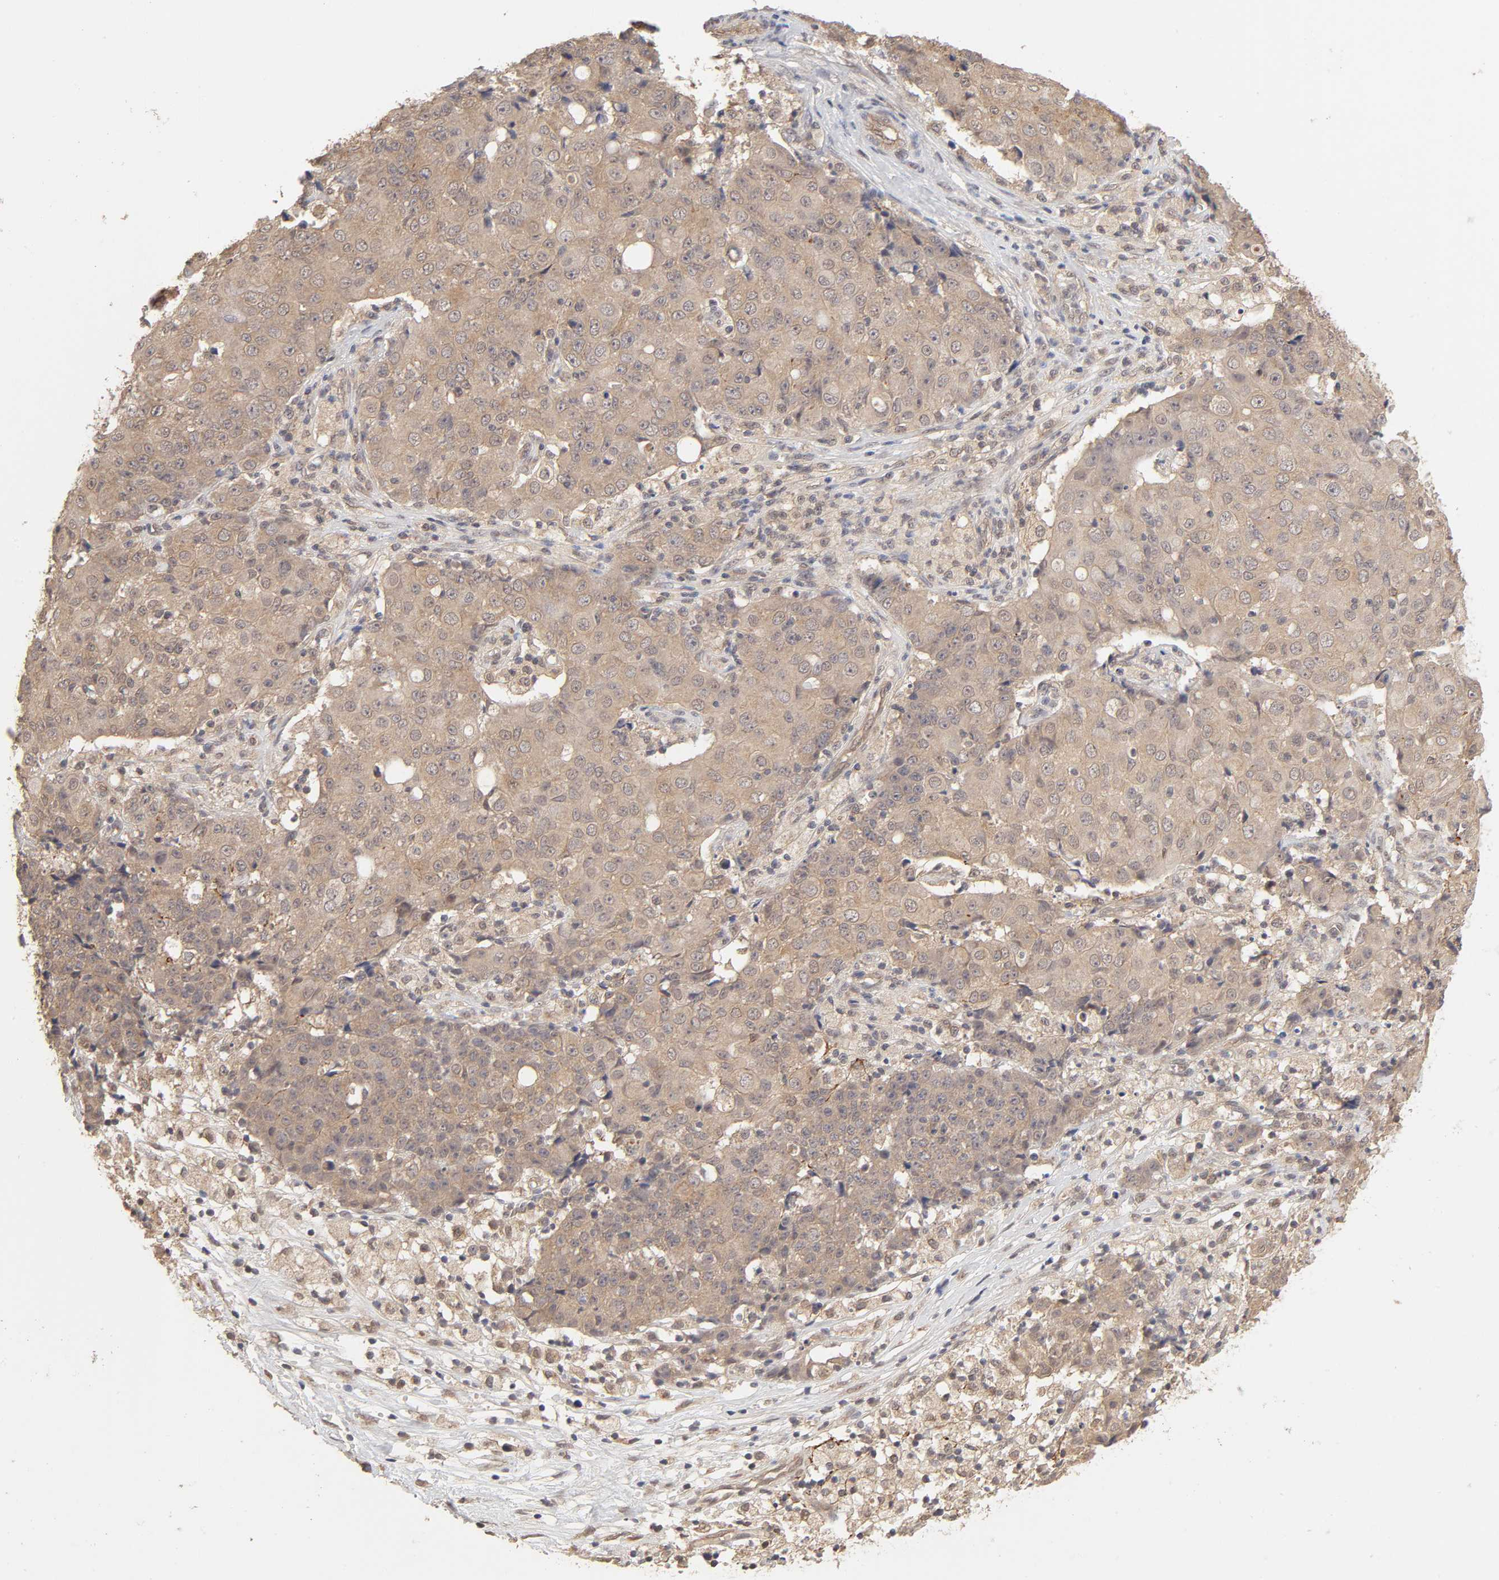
{"staining": {"intensity": "moderate", "quantity": ">75%", "location": "cytoplasmic/membranous"}, "tissue": "ovarian cancer", "cell_type": "Tumor cells", "image_type": "cancer", "snomed": [{"axis": "morphology", "description": "Carcinoma, endometroid"}, {"axis": "topography", "description": "Ovary"}], "caption": "Immunohistochemistry micrograph of neoplastic tissue: ovarian endometroid carcinoma stained using immunohistochemistry (IHC) demonstrates medium levels of moderate protein expression localized specifically in the cytoplasmic/membranous of tumor cells, appearing as a cytoplasmic/membranous brown color.", "gene": "MAPK1", "patient": {"sex": "female", "age": 42}}